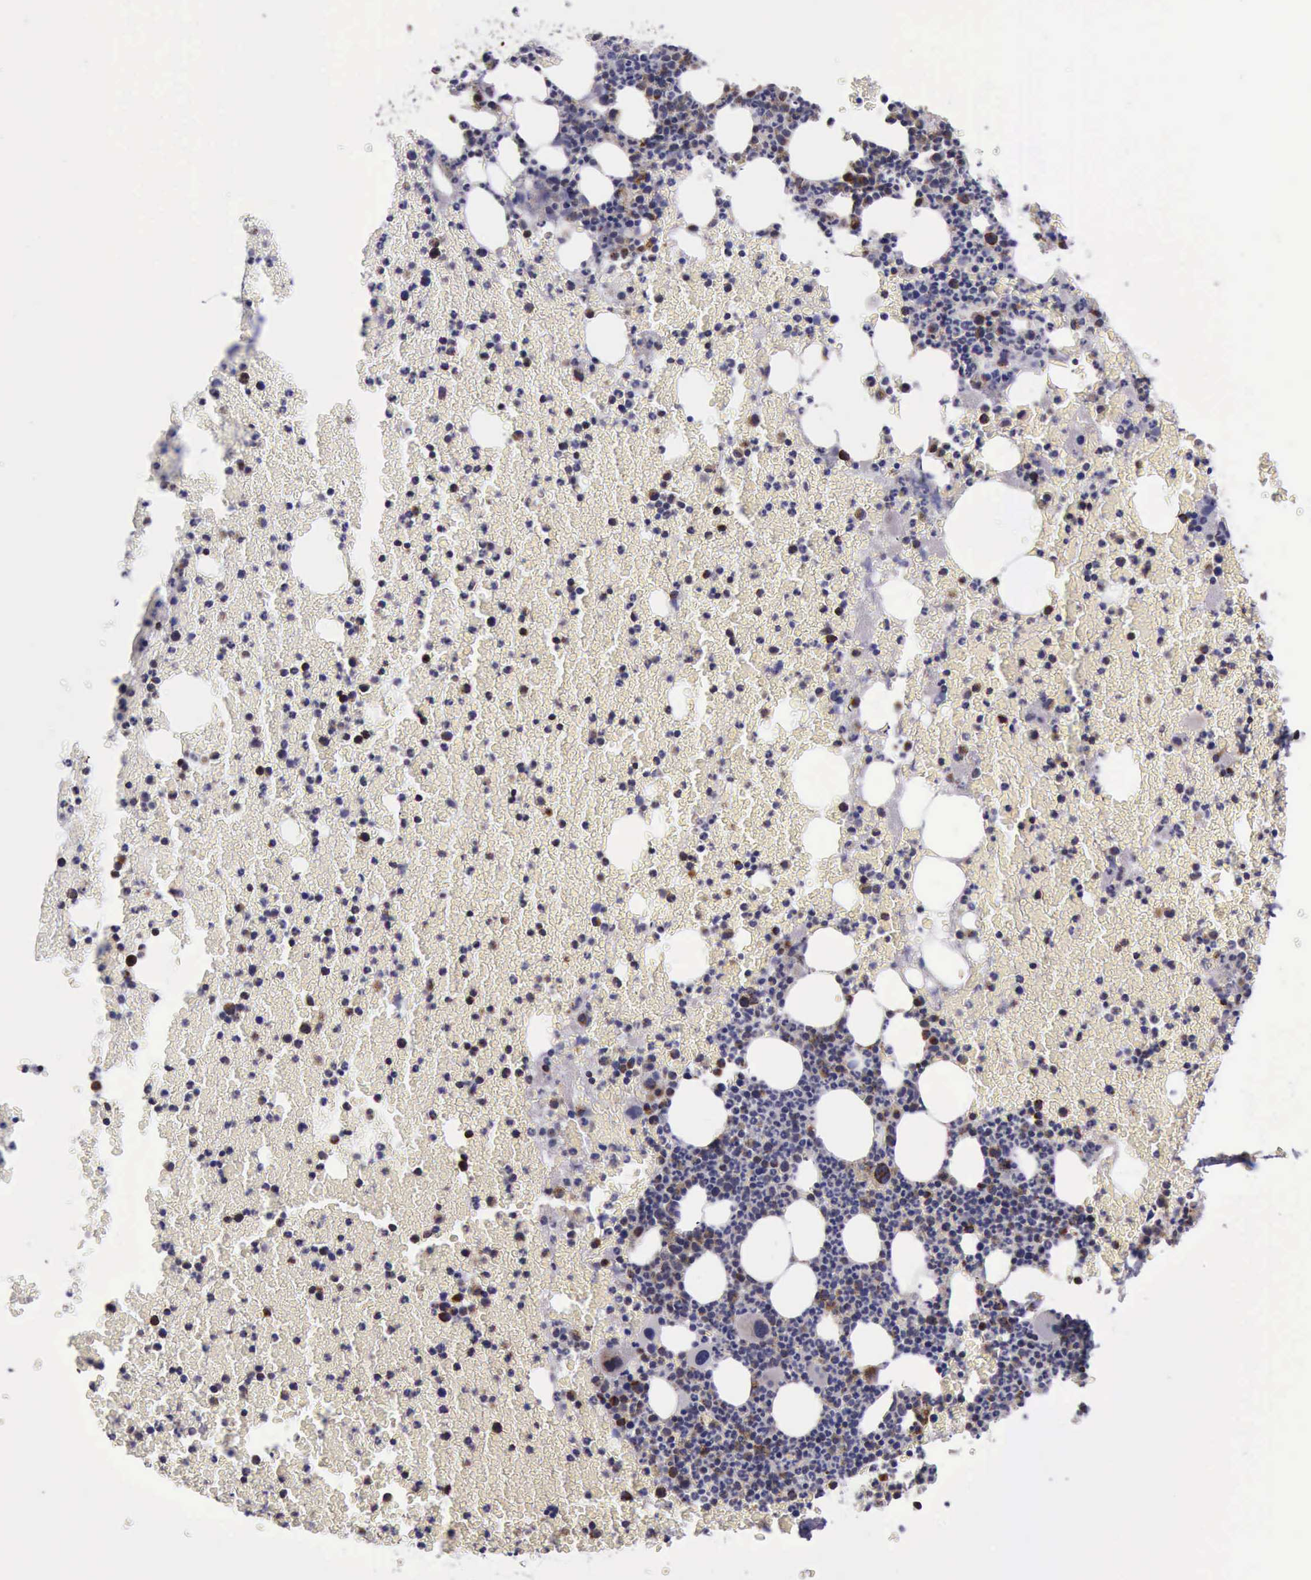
{"staining": {"intensity": "strong", "quantity": "25%-75%", "location": "cytoplasmic/membranous,nuclear"}, "tissue": "bone marrow", "cell_type": "Hematopoietic cells", "image_type": "normal", "snomed": [{"axis": "morphology", "description": "Normal tissue, NOS"}, {"axis": "topography", "description": "Bone marrow"}], "caption": "Human bone marrow stained with a brown dye exhibits strong cytoplasmic/membranous,nuclear positive expression in about 25%-75% of hematopoietic cells.", "gene": "TXN2", "patient": {"sex": "female", "age": 52}}